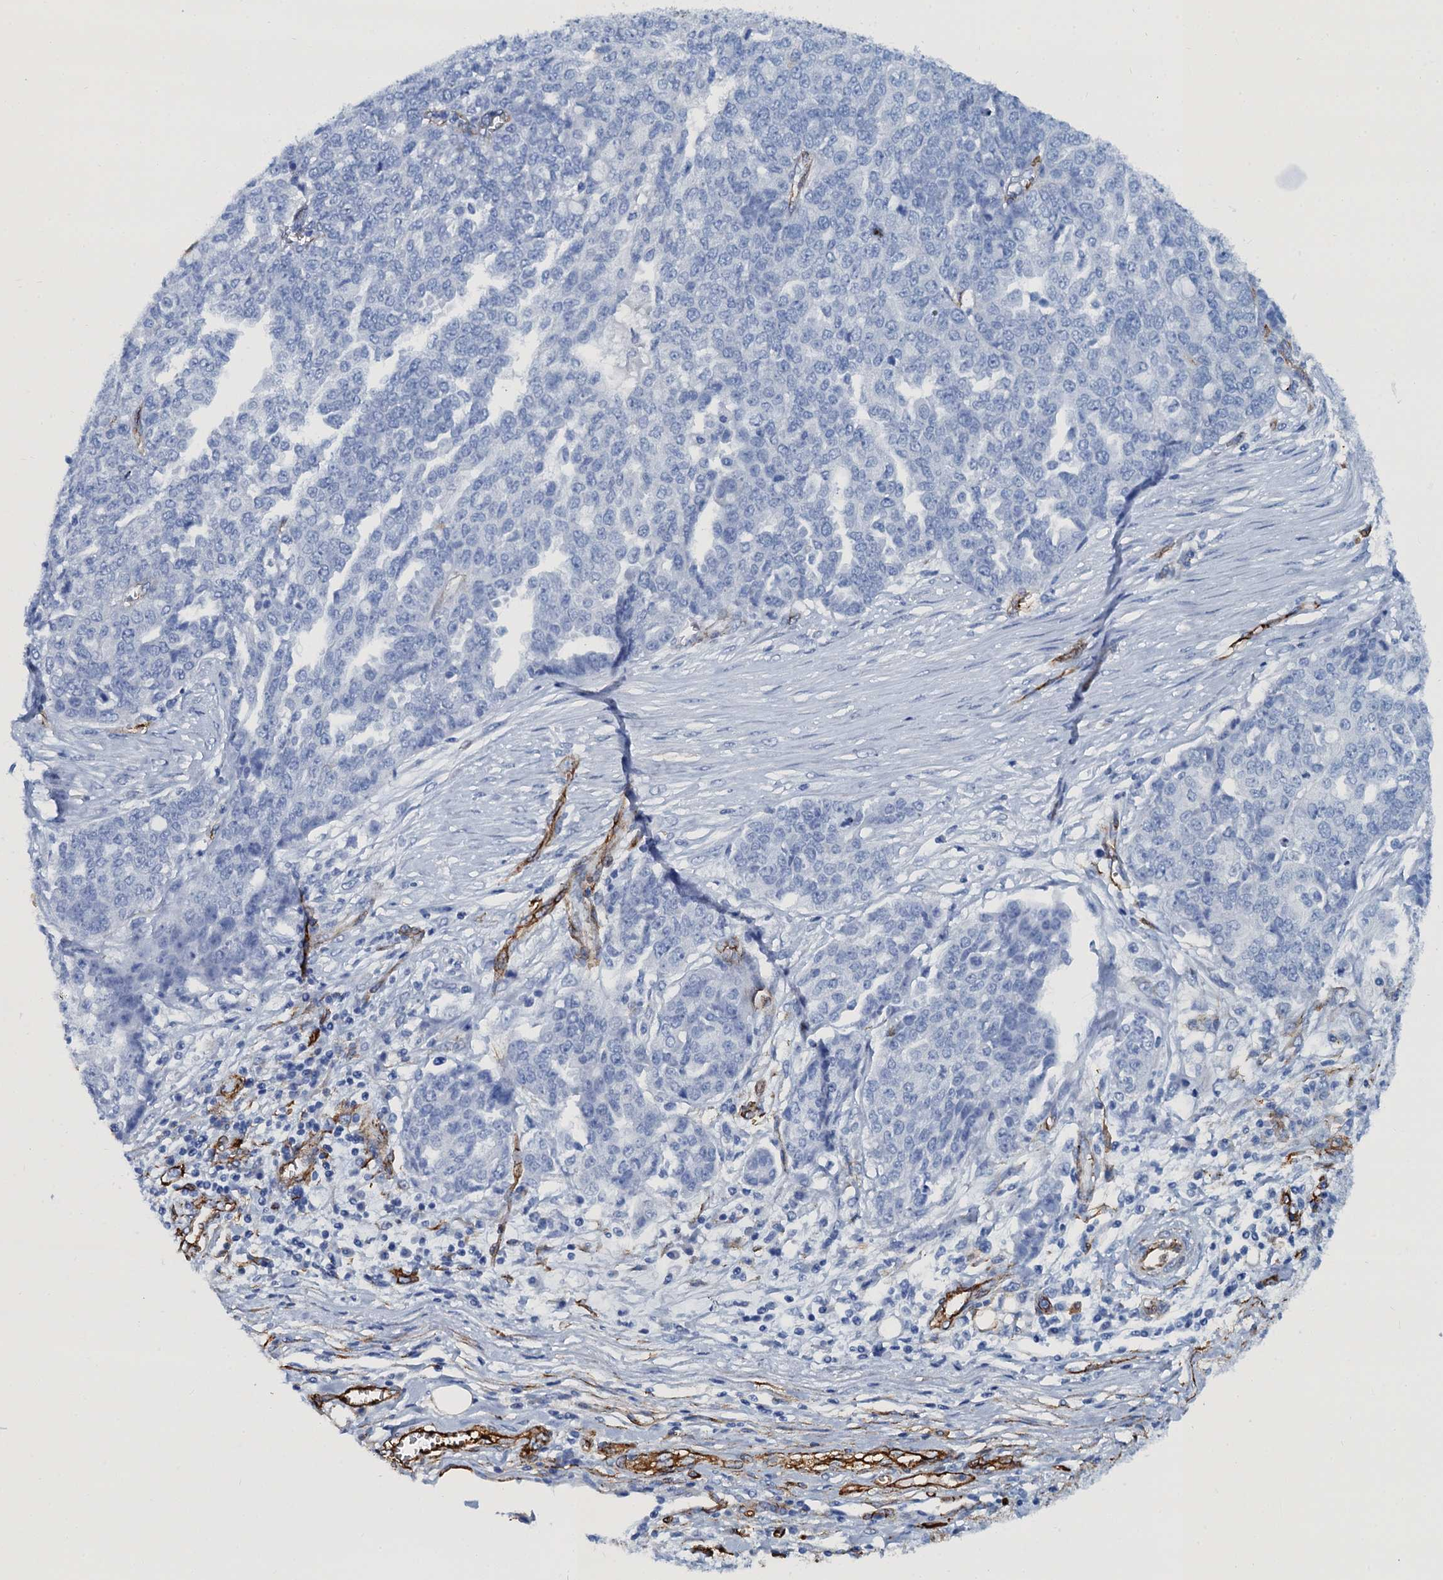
{"staining": {"intensity": "negative", "quantity": "none", "location": "none"}, "tissue": "ovarian cancer", "cell_type": "Tumor cells", "image_type": "cancer", "snomed": [{"axis": "morphology", "description": "Cystadenocarcinoma, serous, NOS"}, {"axis": "topography", "description": "Soft tissue"}, {"axis": "topography", "description": "Ovary"}], "caption": "The image shows no significant positivity in tumor cells of ovarian cancer (serous cystadenocarcinoma).", "gene": "CAVIN2", "patient": {"sex": "female", "age": 57}}